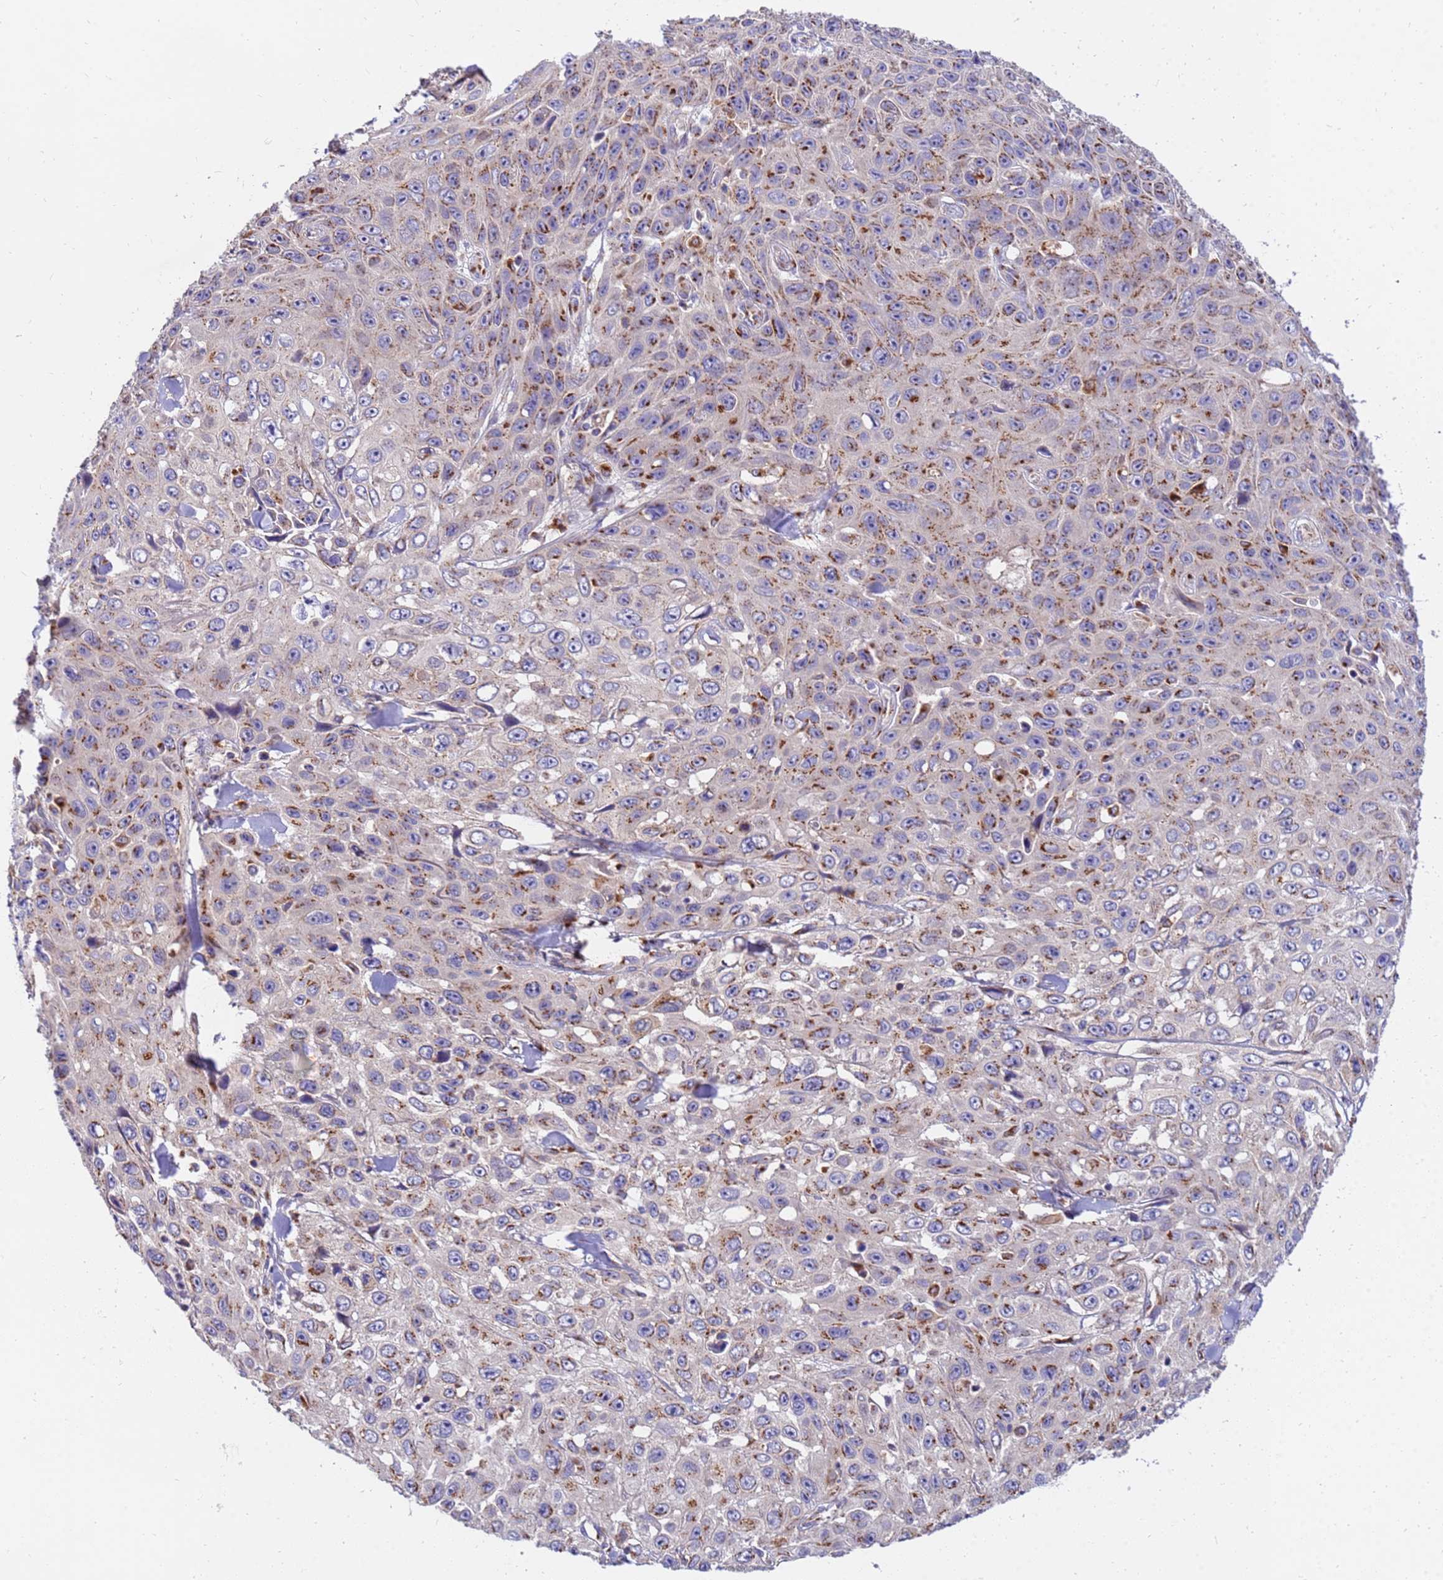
{"staining": {"intensity": "moderate", "quantity": "25%-75%", "location": "cytoplasmic/membranous"}, "tissue": "skin cancer", "cell_type": "Tumor cells", "image_type": "cancer", "snomed": [{"axis": "morphology", "description": "Squamous cell carcinoma, NOS"}, {"axis": "topography", "description": "Skin"}], "caption": "This photomicrograph exhibits immunohistochemistry (IHC) staining of skin cancer, with medium moderate cytoplasmic/membranous expression in about 25%-75% of tumor cells.", "gene": "HPS3", "patient": {"sex": "male", "age": 82}}